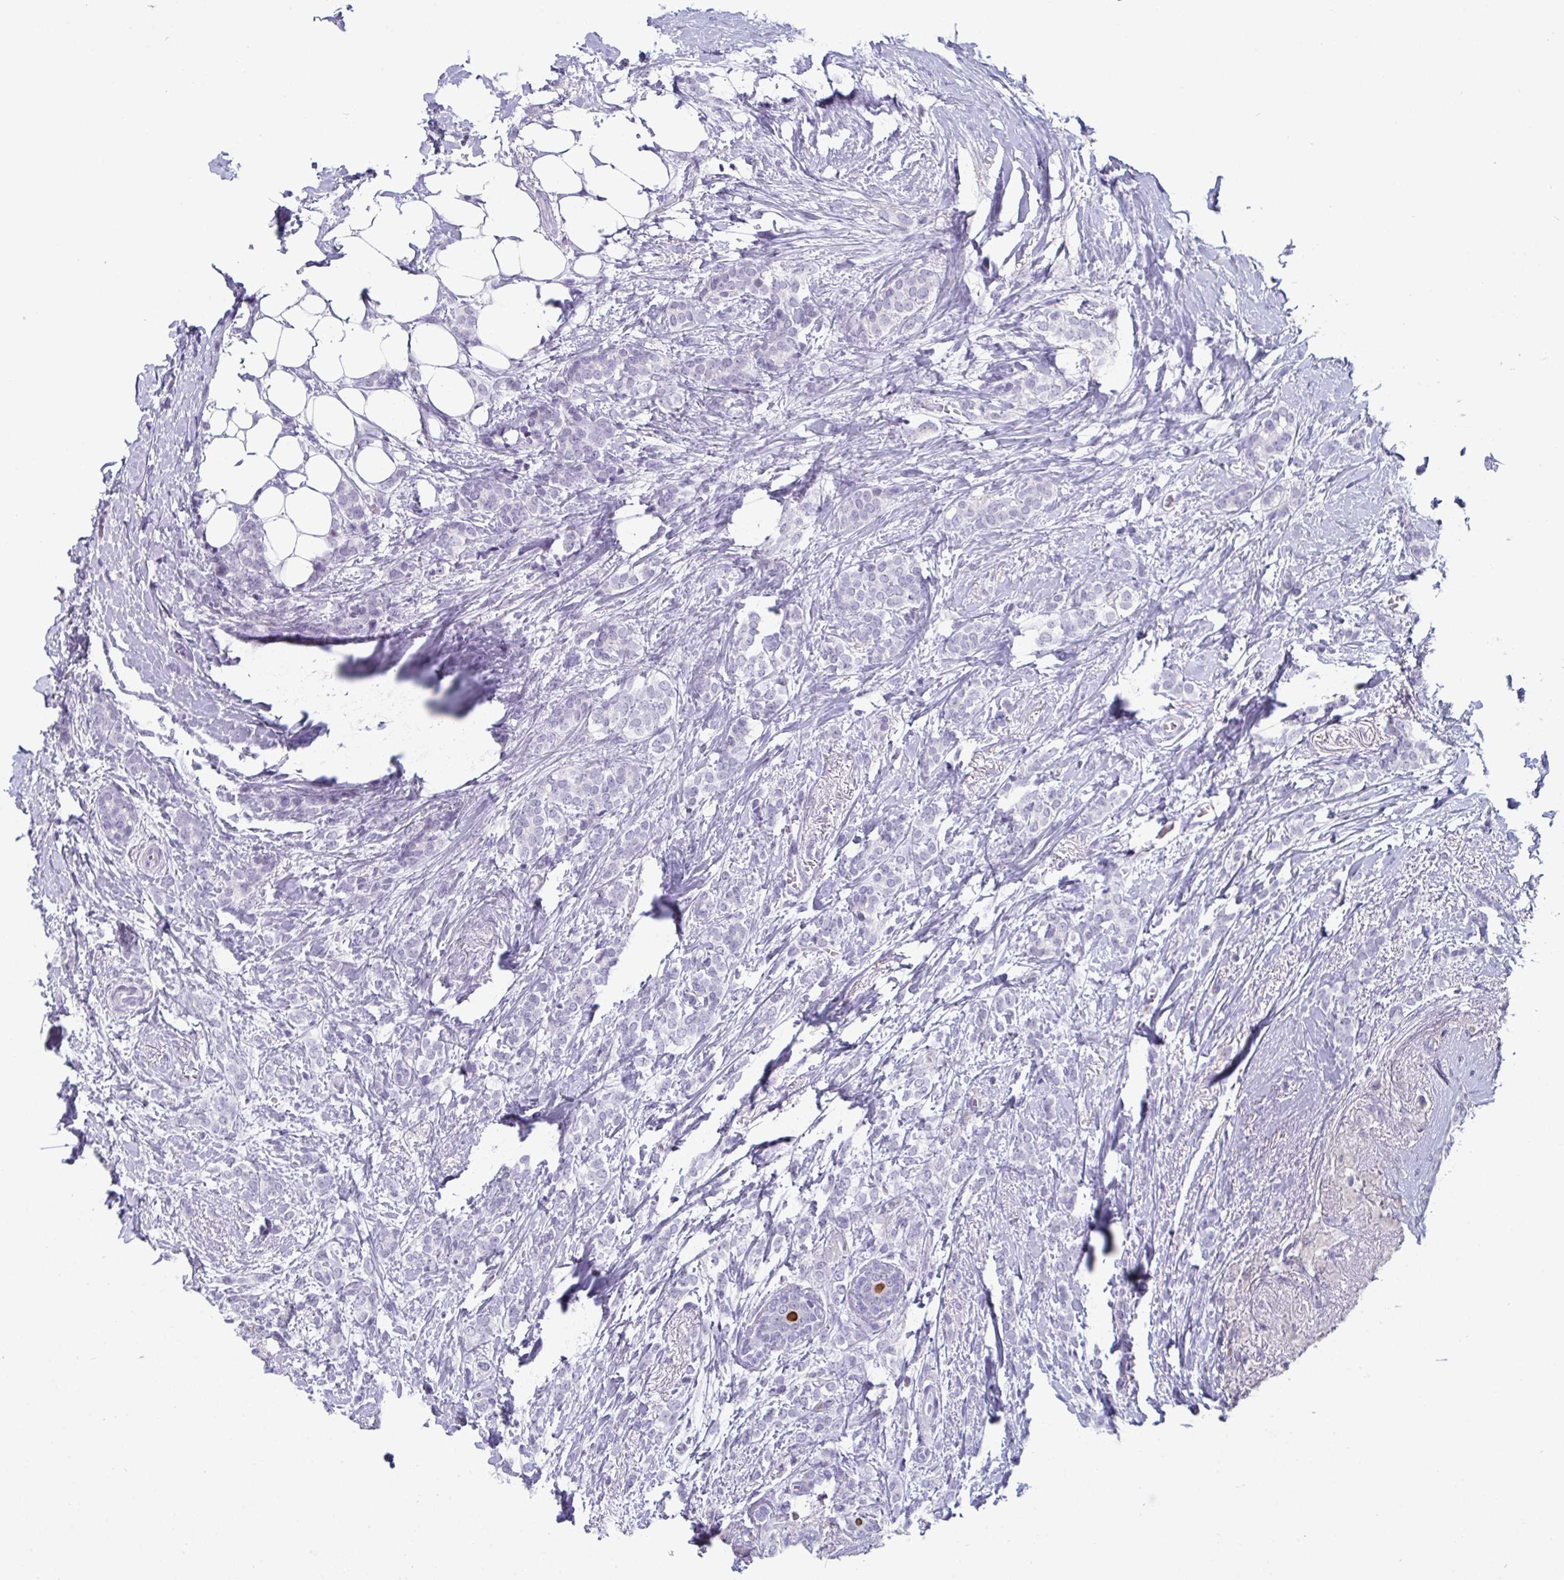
{"staining": {"intensity": "negative", "quantity": "none", "location": "none"}, "tissue": "breast cancer", "cell_type": "Tumor cells", "image_type": "cancer", "snomed": [{"axis": "morphology", "description": "Normal tissue, NOS"}, {"axis": "morphology", "description": "Duct carcinoma"}, {"axis": "topography", "description": "Breast"}], "caption": "High magnification brightfield microscopy of breast invasive ductal carcinoma stained with DAB (3,3'-diaminobenzidine) (brown) and counterstained with hematoxylin (blue): tumor cells show no significant staining.", "gene": "VSIG10L", "patient": {"sex": "female", "age": 77}}